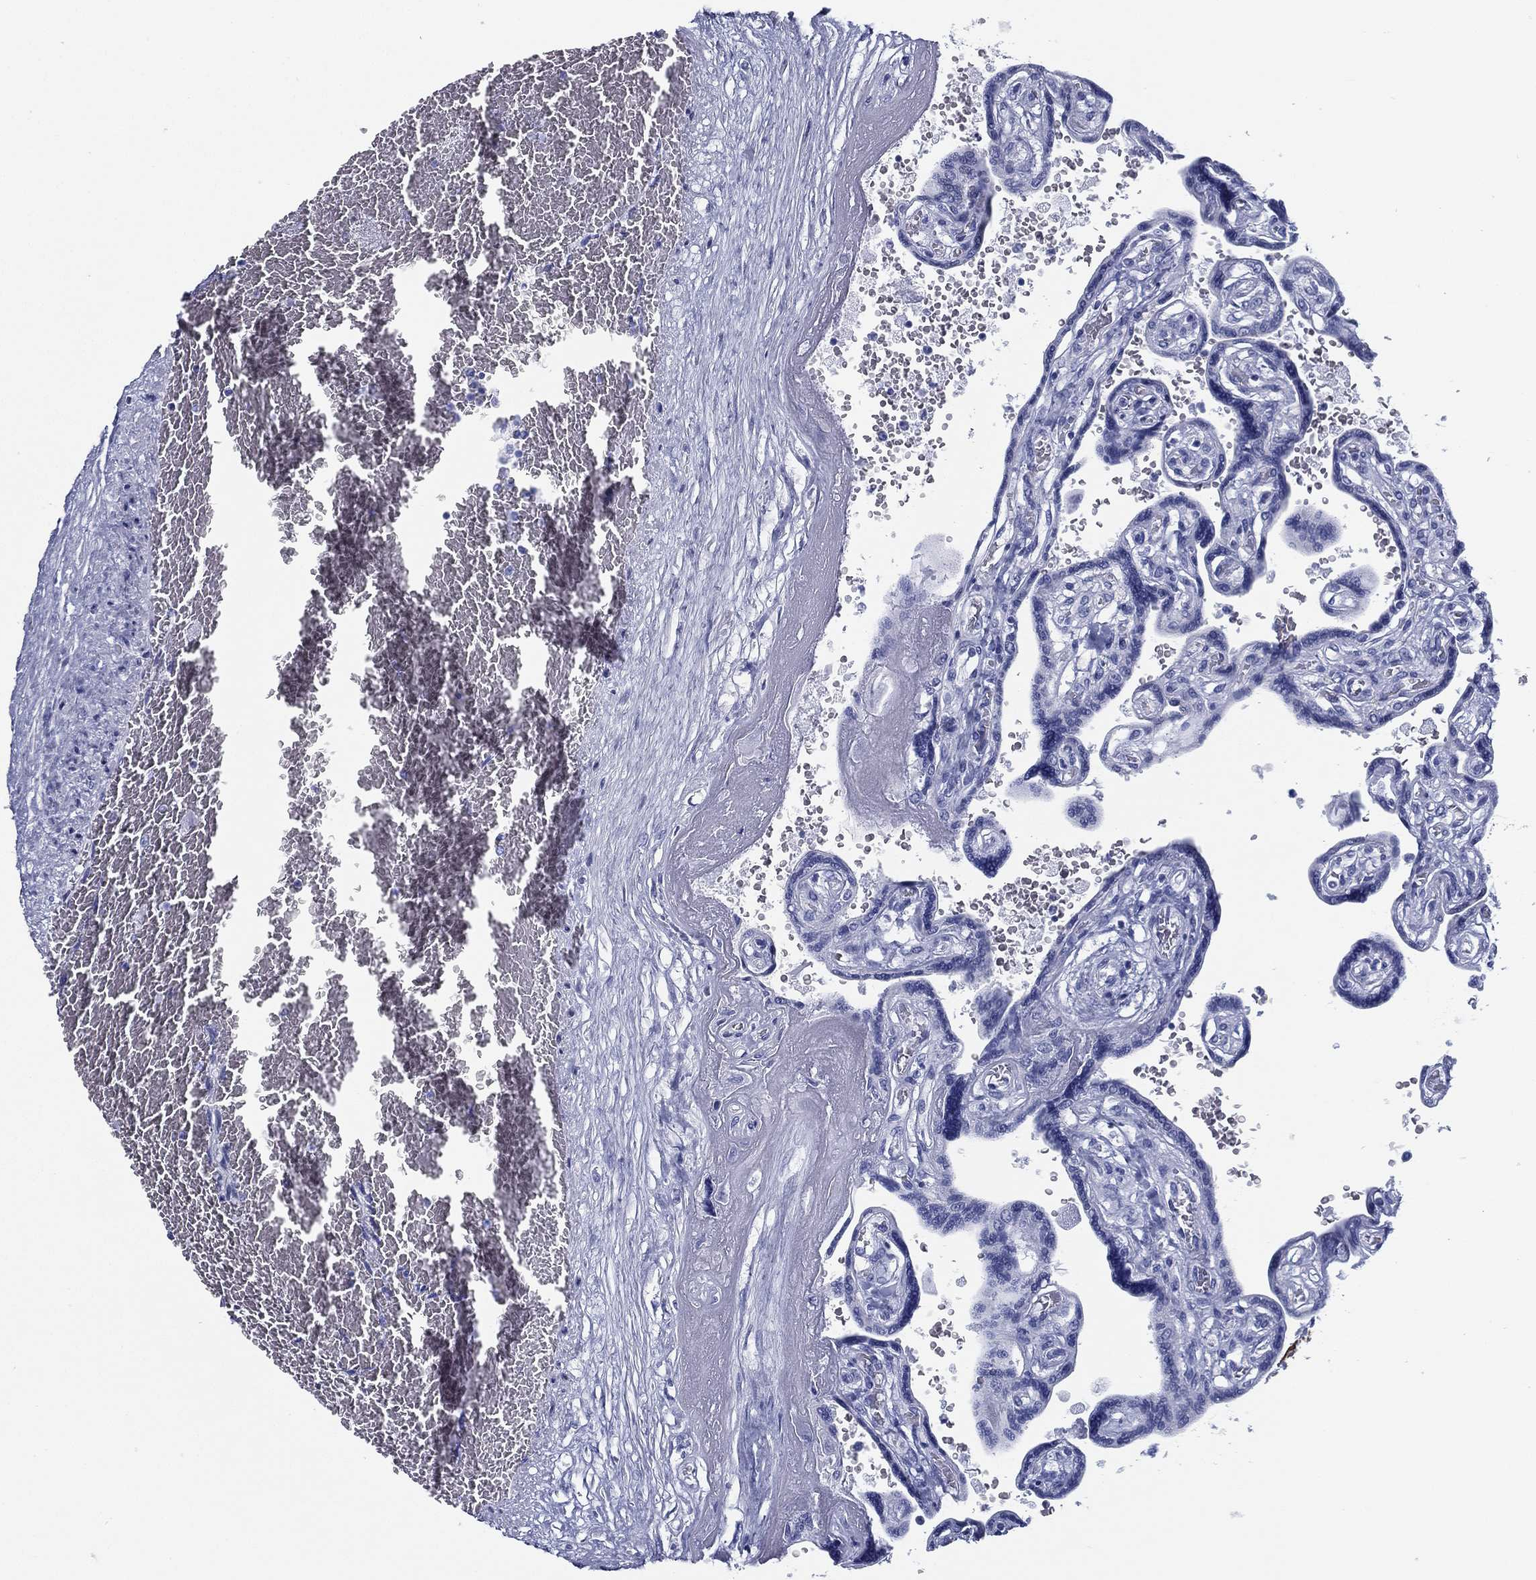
{"staining": {"intensity": "negative", "quantity": "none", "location": "none"}, "tissue": "placenta", "cell_type": "Decidual cells", "image_type": "normal", "snomed": [{"axis": "morphology", "description": "Normal tissue, NOS"}, {"axis": "topography", "description": "Placenta"}], "caption": "Histopathology image shows no significant protein positivity in decidual cells of normal placenta.", "gene": "TMEM252", "patient": {"sex": "female", "age": 32}}